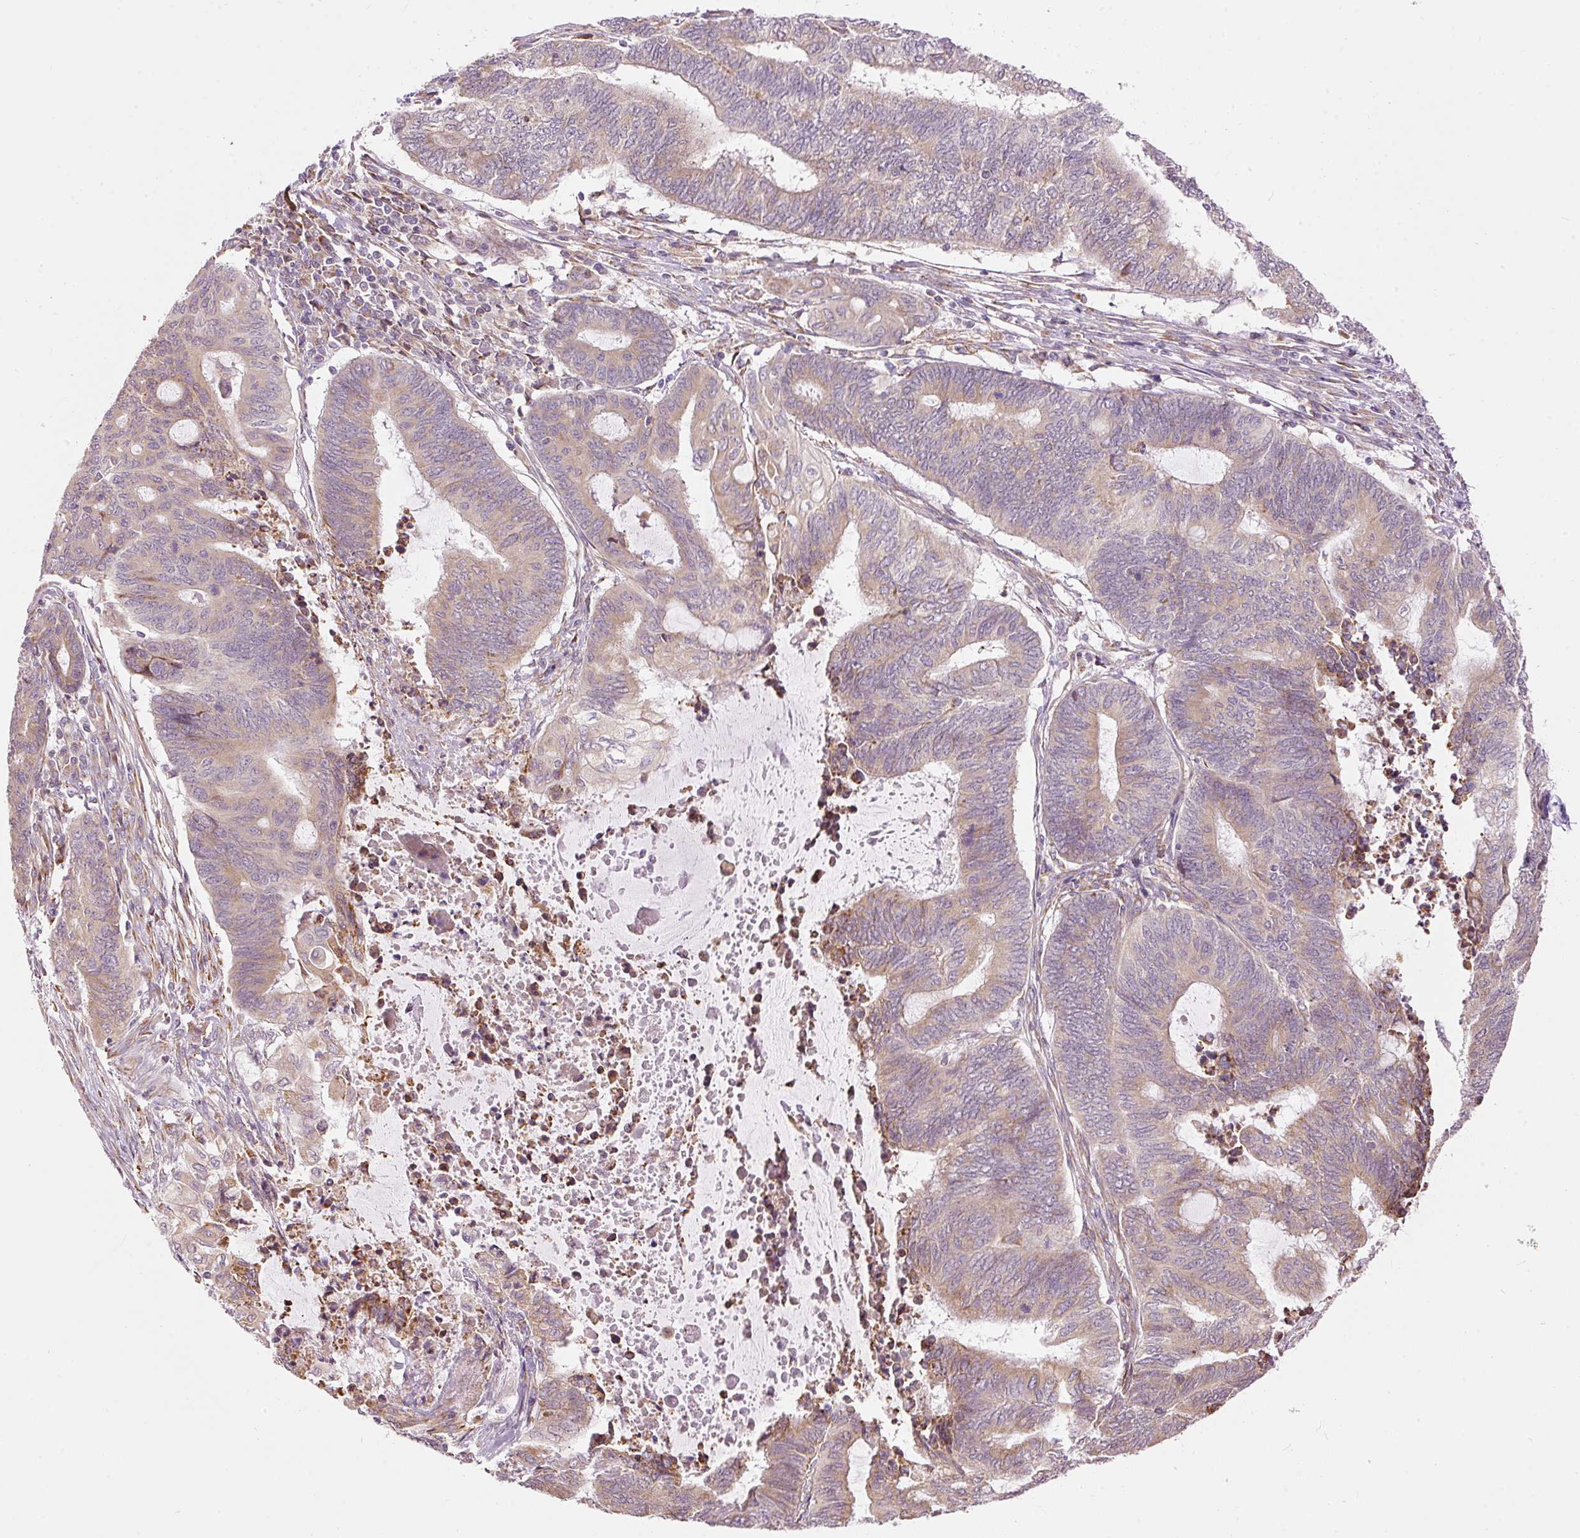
{"staining": {"intensity": "weak", "quantity": "<25%", "location": "cytoplasmic/membranous"}, "tissue": "endometrial cancer", "cell_type": "Tumor cells", "image_type": "cancer", "snomed": [{"axis": "morphology", "description": "Adenocarcinoma, NOS"}, {"axis": "topography", "description": "Uterus"}, {"axis": "topography", "description": "Endometrium"}], "caption": "This is a histopathology image of IHC staining of endometrial cancer (adenocarcinoma), which shows no positivity in tumor cells.", "gene": "SNAPC5", "patient": {"sex": "female", "age": 70}}